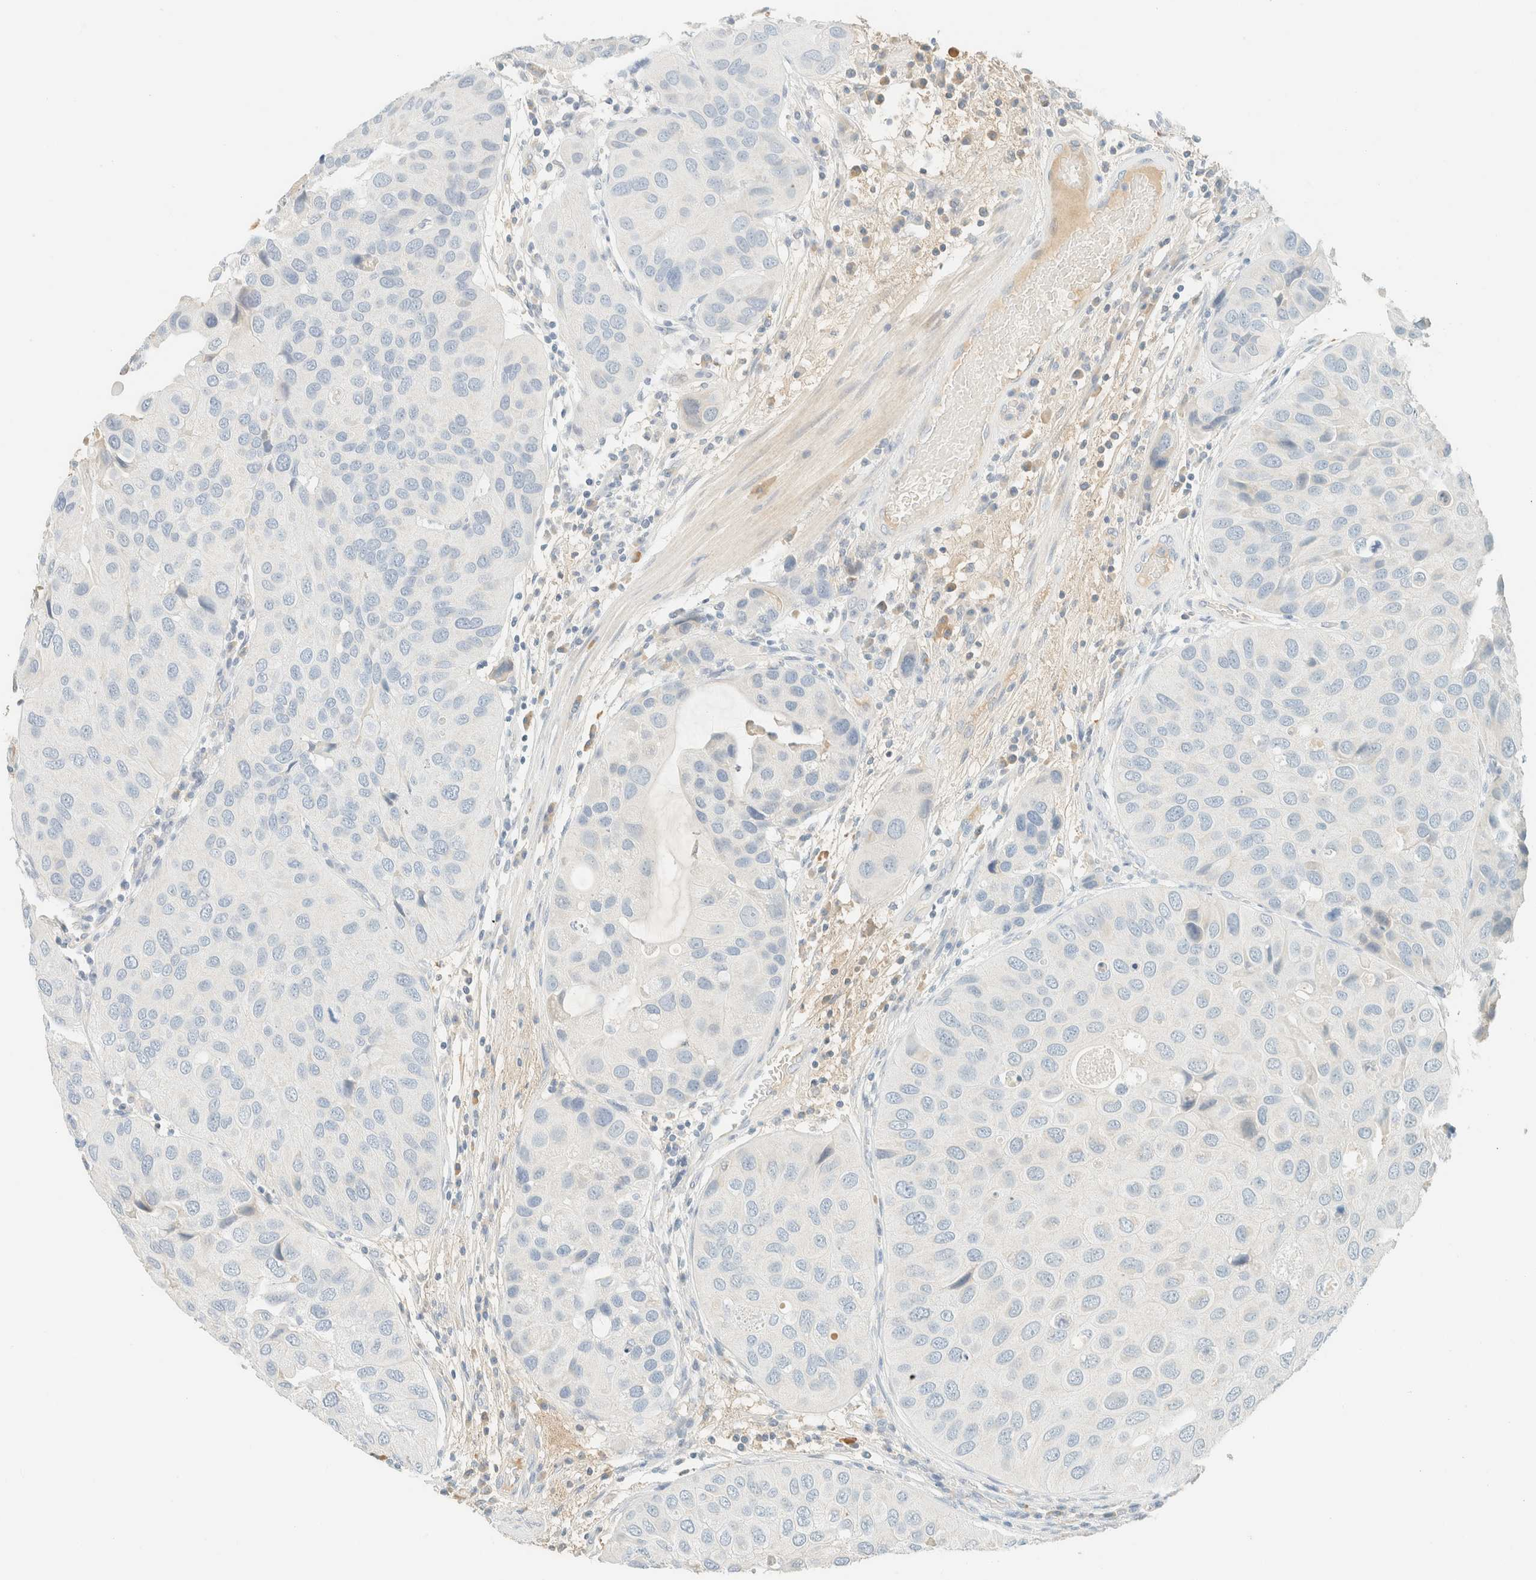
{"staining": {"intensity": "negative", "quantity": "none", "location": "none"}, "tissue": "urothelial cancer", "cell_type": "Tumor cells", "image_type": "cancer", "snomed": [{"axis": "morphology", "description": "Urothelial carcinoma, High grade"}, {"axis": "topography", "description": "Urinary bladder"}], "caption": "DAB immunohistochemical staining of human high-grade urothelial carcinoma demonstrates no significant staining in tumor cells.", "gene": "GPA33", "patient": {"sex": "female", "age": 64}}